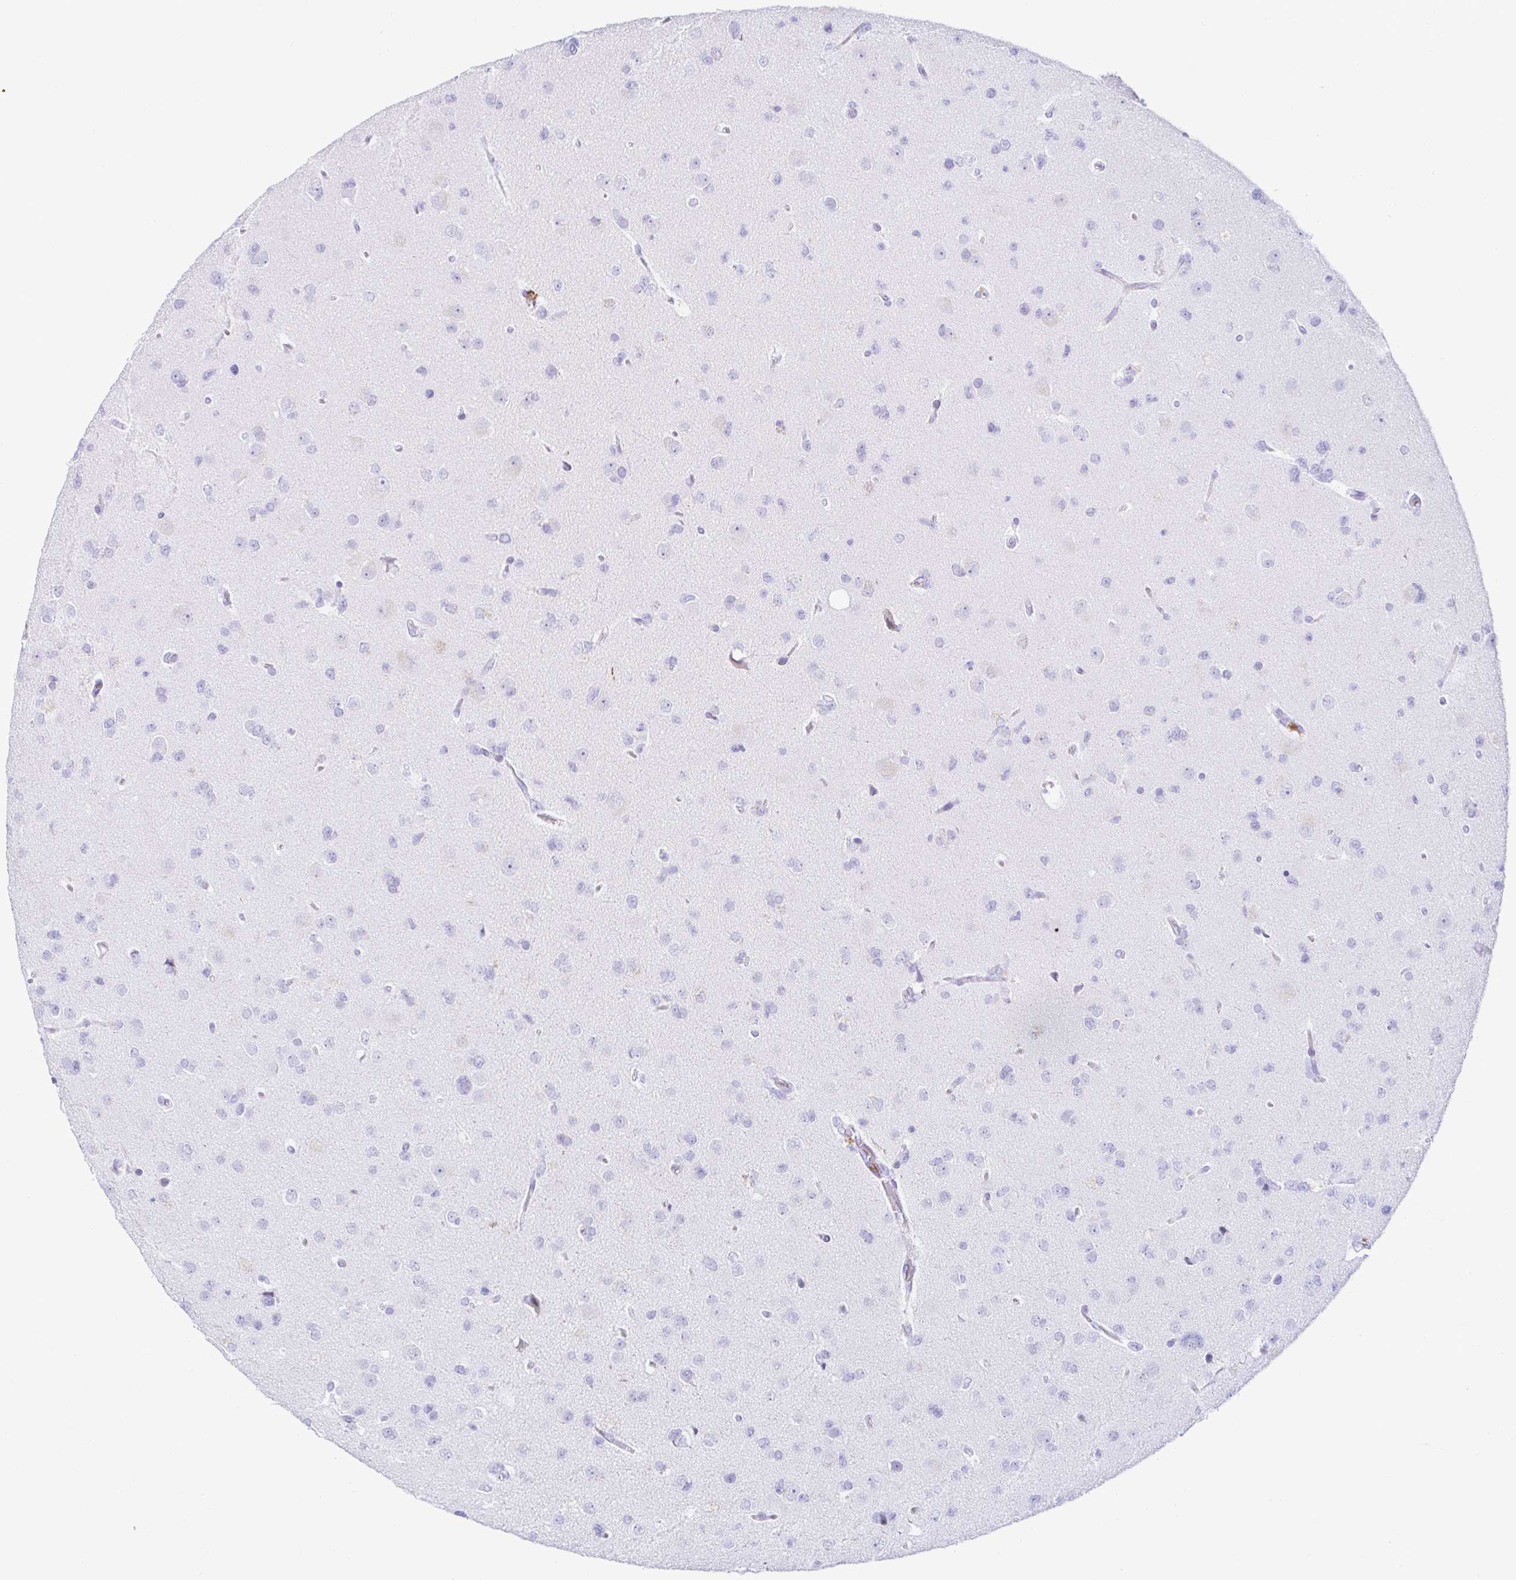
{"staining": {"intensity": "negative", "quantity": "none", "location": "none"}, "tissue": "glioma", "cell_type": "Tumor cells", "image_type": "cancer", "snomed": [{"axis": "morphology", "description": "Glioma, malignant, Low grade"}, {"axis": "topography", "description": "Brain"}], "caption": "Glioma was stained to show a protein in brown. There is no significant expression in tumor cells. (Stains: DAB (3,3'-diaminobenzidine) immunohistochemistry (IHC) with hematoxylin counter stain, Microscopy: brightfield microscopy at high magnification).", "gene": "BEST1", "patient": {"sex": "female", "age": 55}}